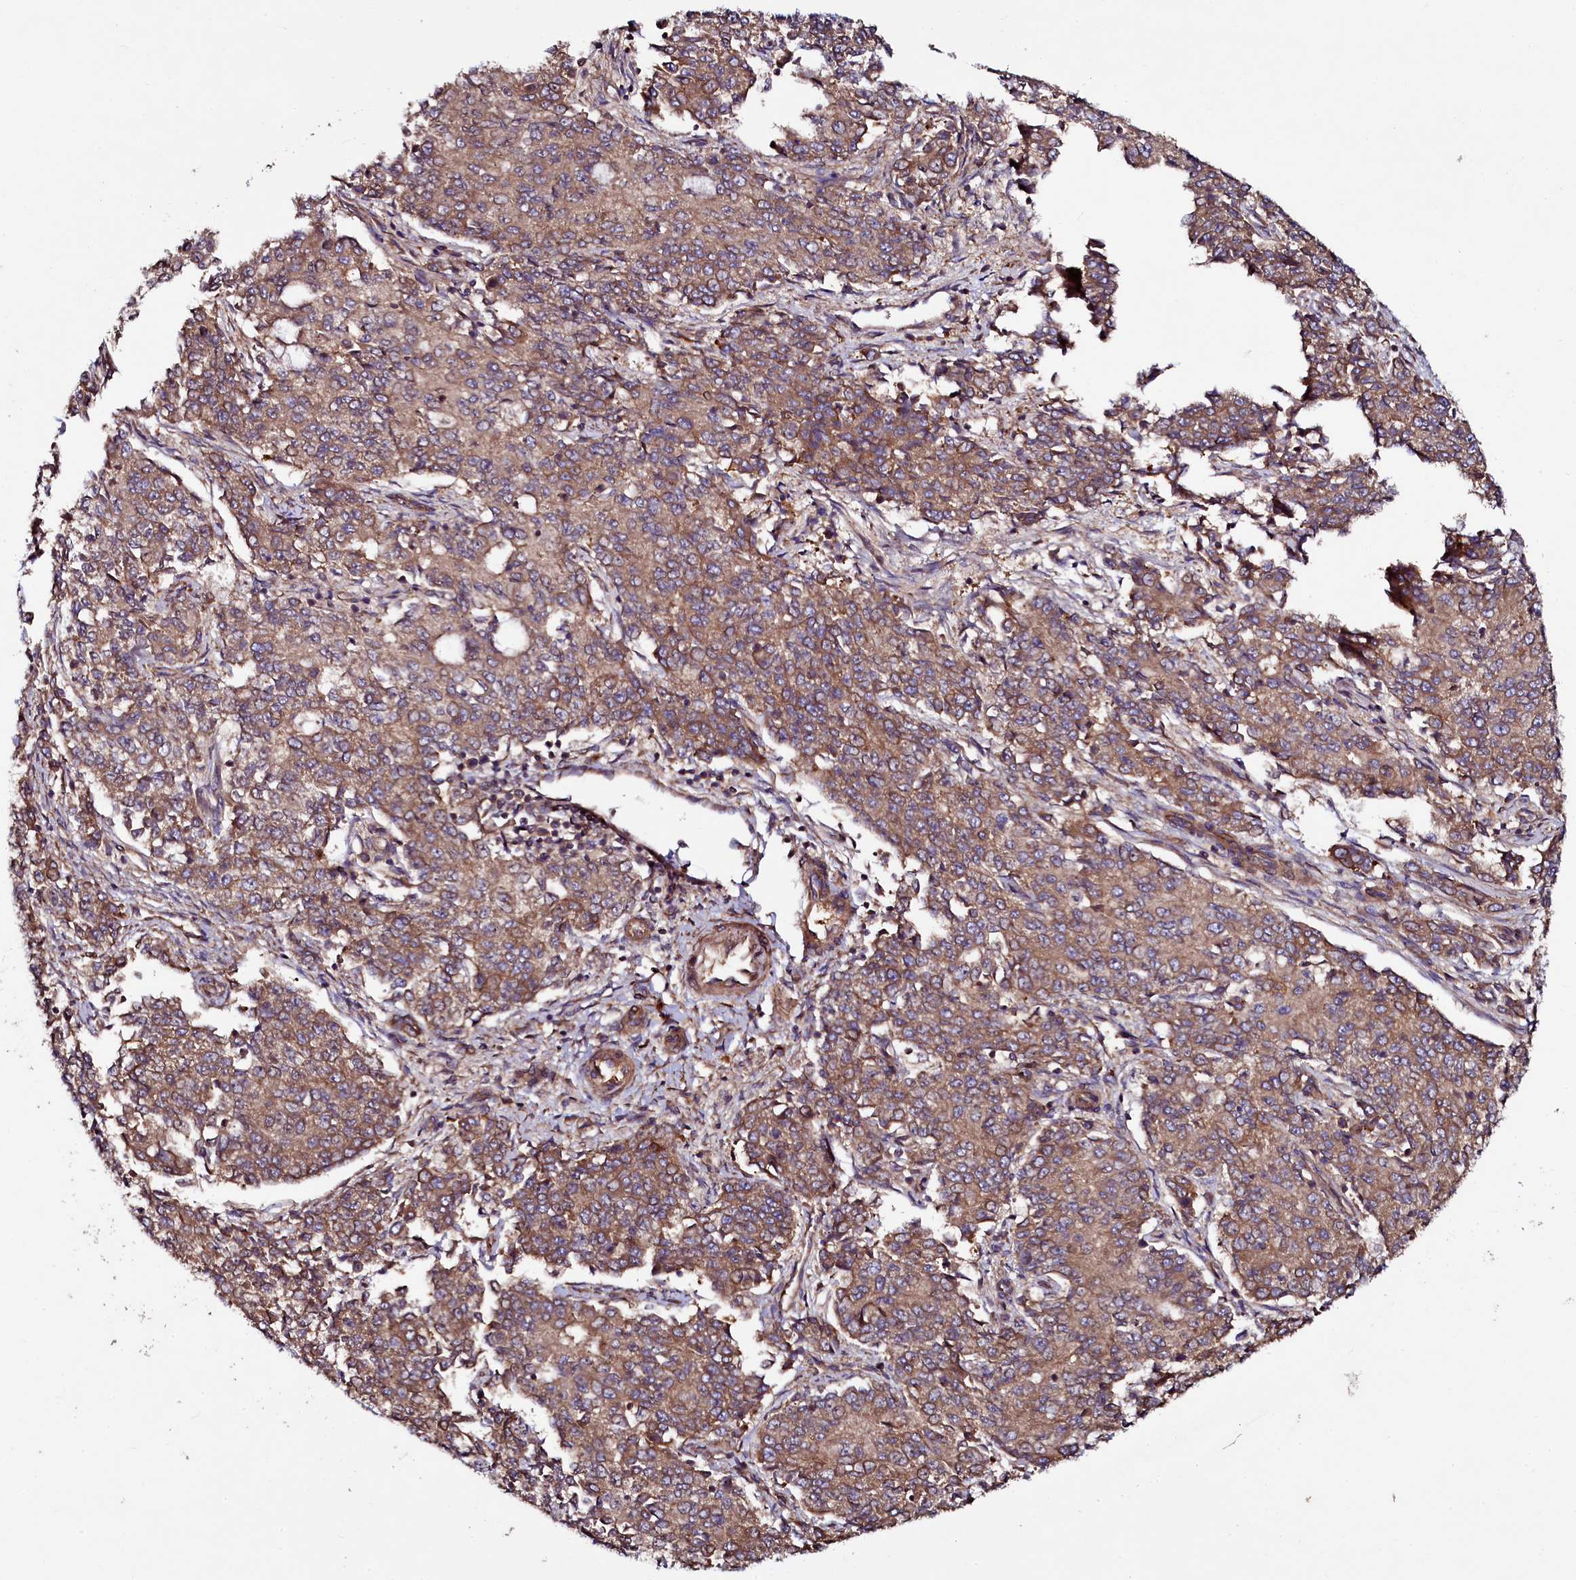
{"staining": {"intensity": "moderate", "quantity": ">75%", "location": "cytoplasmic/membranous"}, "tissue": "endometrial cancer", "cell_type": "Tumor cells", "image_type": "cancer", "snomed": [{"axis": "morphology", "description": "Adenocarcinoma, NOS"}, {"axis": "topography", "description": "Endometrium"}], "caption": "Moderate cytoplasmic/membranous protein positivity is identified in about >75% of tumor cells in endometrial adenocarcinoma. The staining was performed using DAB (3,3'-diaminobenzidine) to visualize the protein expression in brown, while the nuclei were stained in blue with hematoxylin (Magnification: 20x).", "gene": "USPL1", "patient": {"sex": "female", "age": 50}}